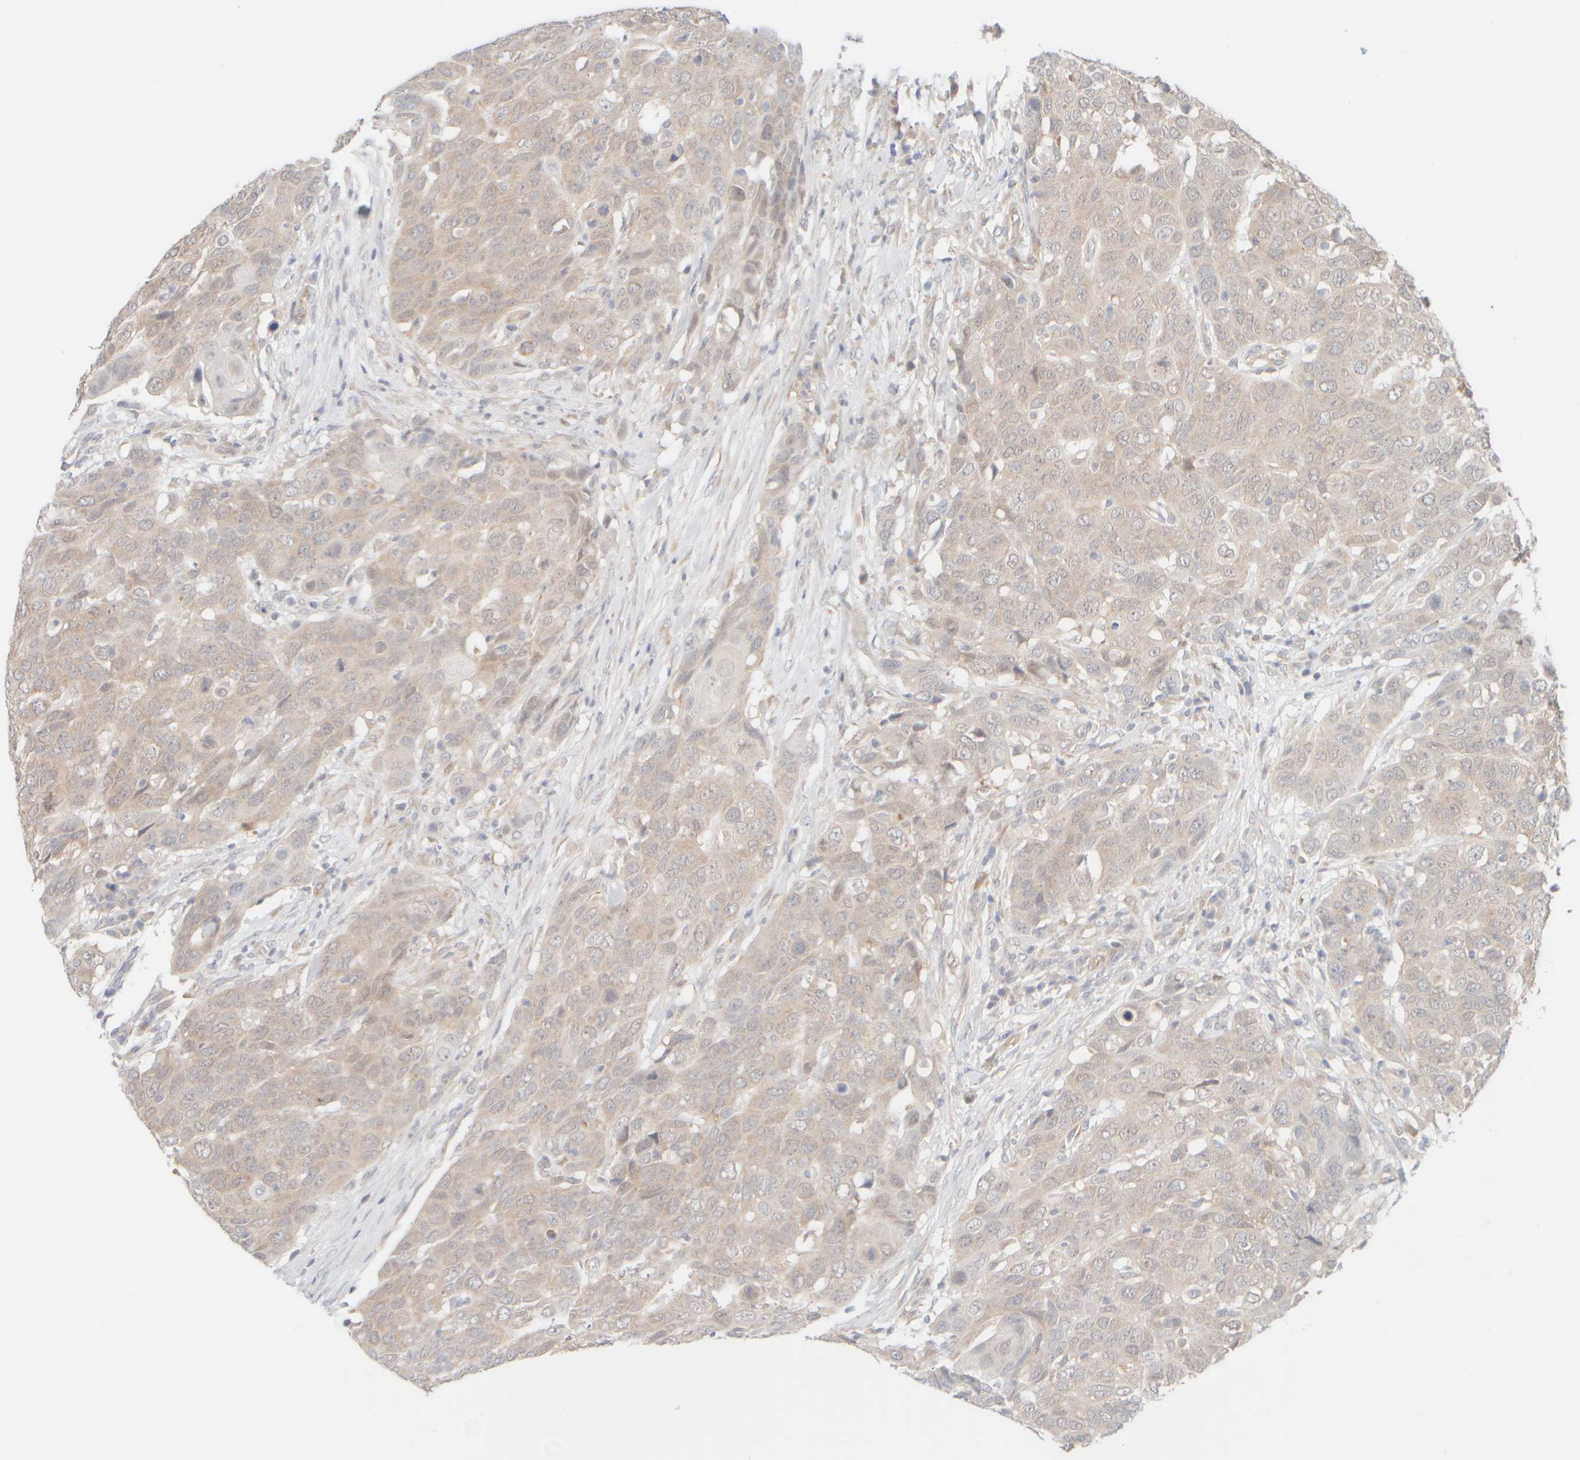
{"staining": {"intensity": "weak", "quantity": "<25%", "location": "cytoplasmic/membranous"}, "tissue": "head and neck cancer", "cell_type": "Tumor cells", "image_type": "cancer", "snomed": [{"axis": "morphology", "description": "Squamous cell carcinoma, NOS"}, {"axis": "topography", "description": "Head-Neck"}], "caption": "The histopathology image reveals no significant positivity in tumor cells of head and neck cancer (squamous cell carcinoma).", "gene": "UNC13B", "patient": {"sex": "male", "age": 66}}